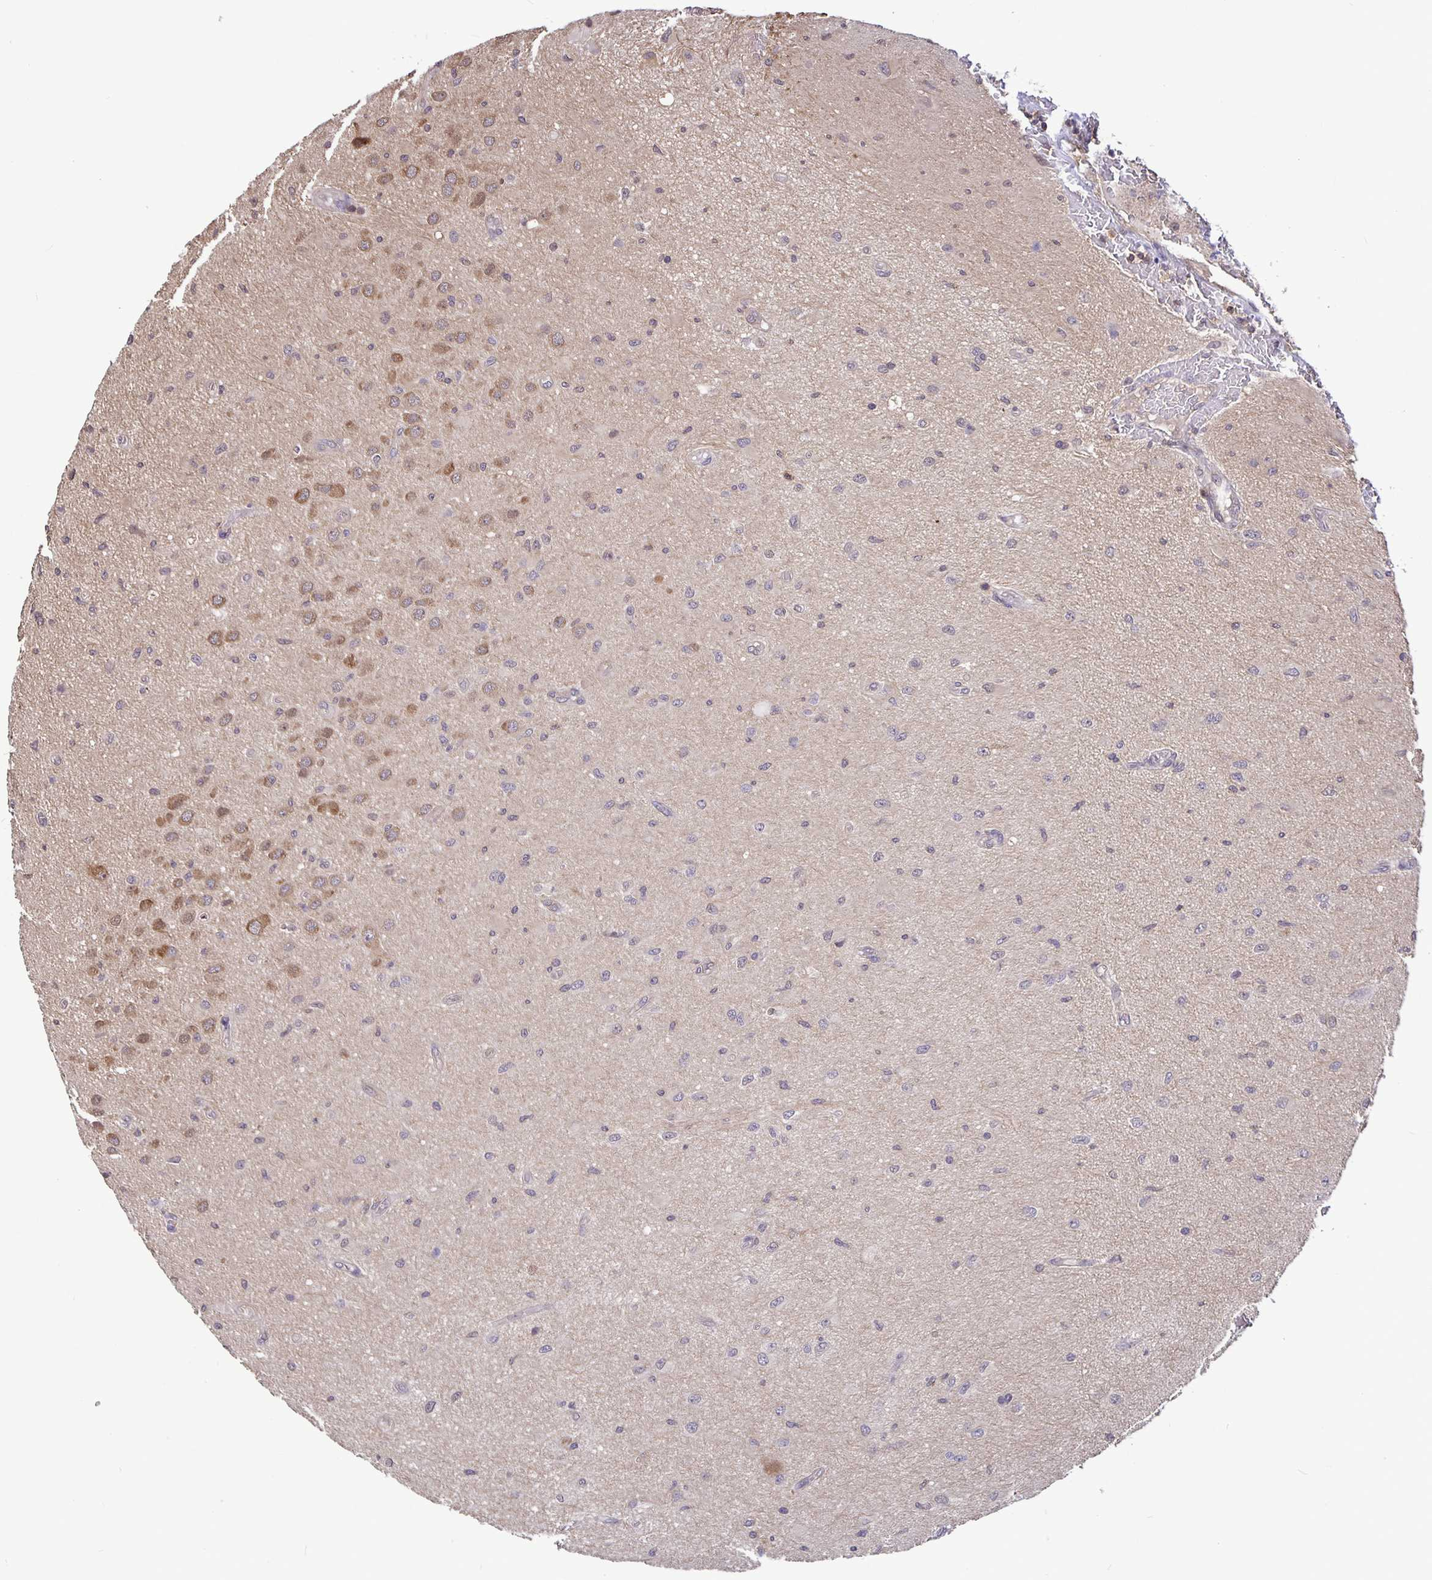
{"staining": {"intensity": "moderate", "quantity": "<25%", "location": "cytoplasmic/membranous"}, "tissue": "glioma", "cell_type": "Tumor cells", "image_type": "cancer", "snomed": [{"axis": "morphology", "description": "Glioma, malignant, High grade"}, {"axis": "topography", "description": "Brain"}], "caption": "DAB (3,3'-diaminobenzidine) immunohistochemical staining of glioma demonstrates moderate cytoplasmic/membranous protein expression in approximately <25% of tumor cells.", "gene": "FEM1C", "patient": {"sex": "male", "age": 67}}